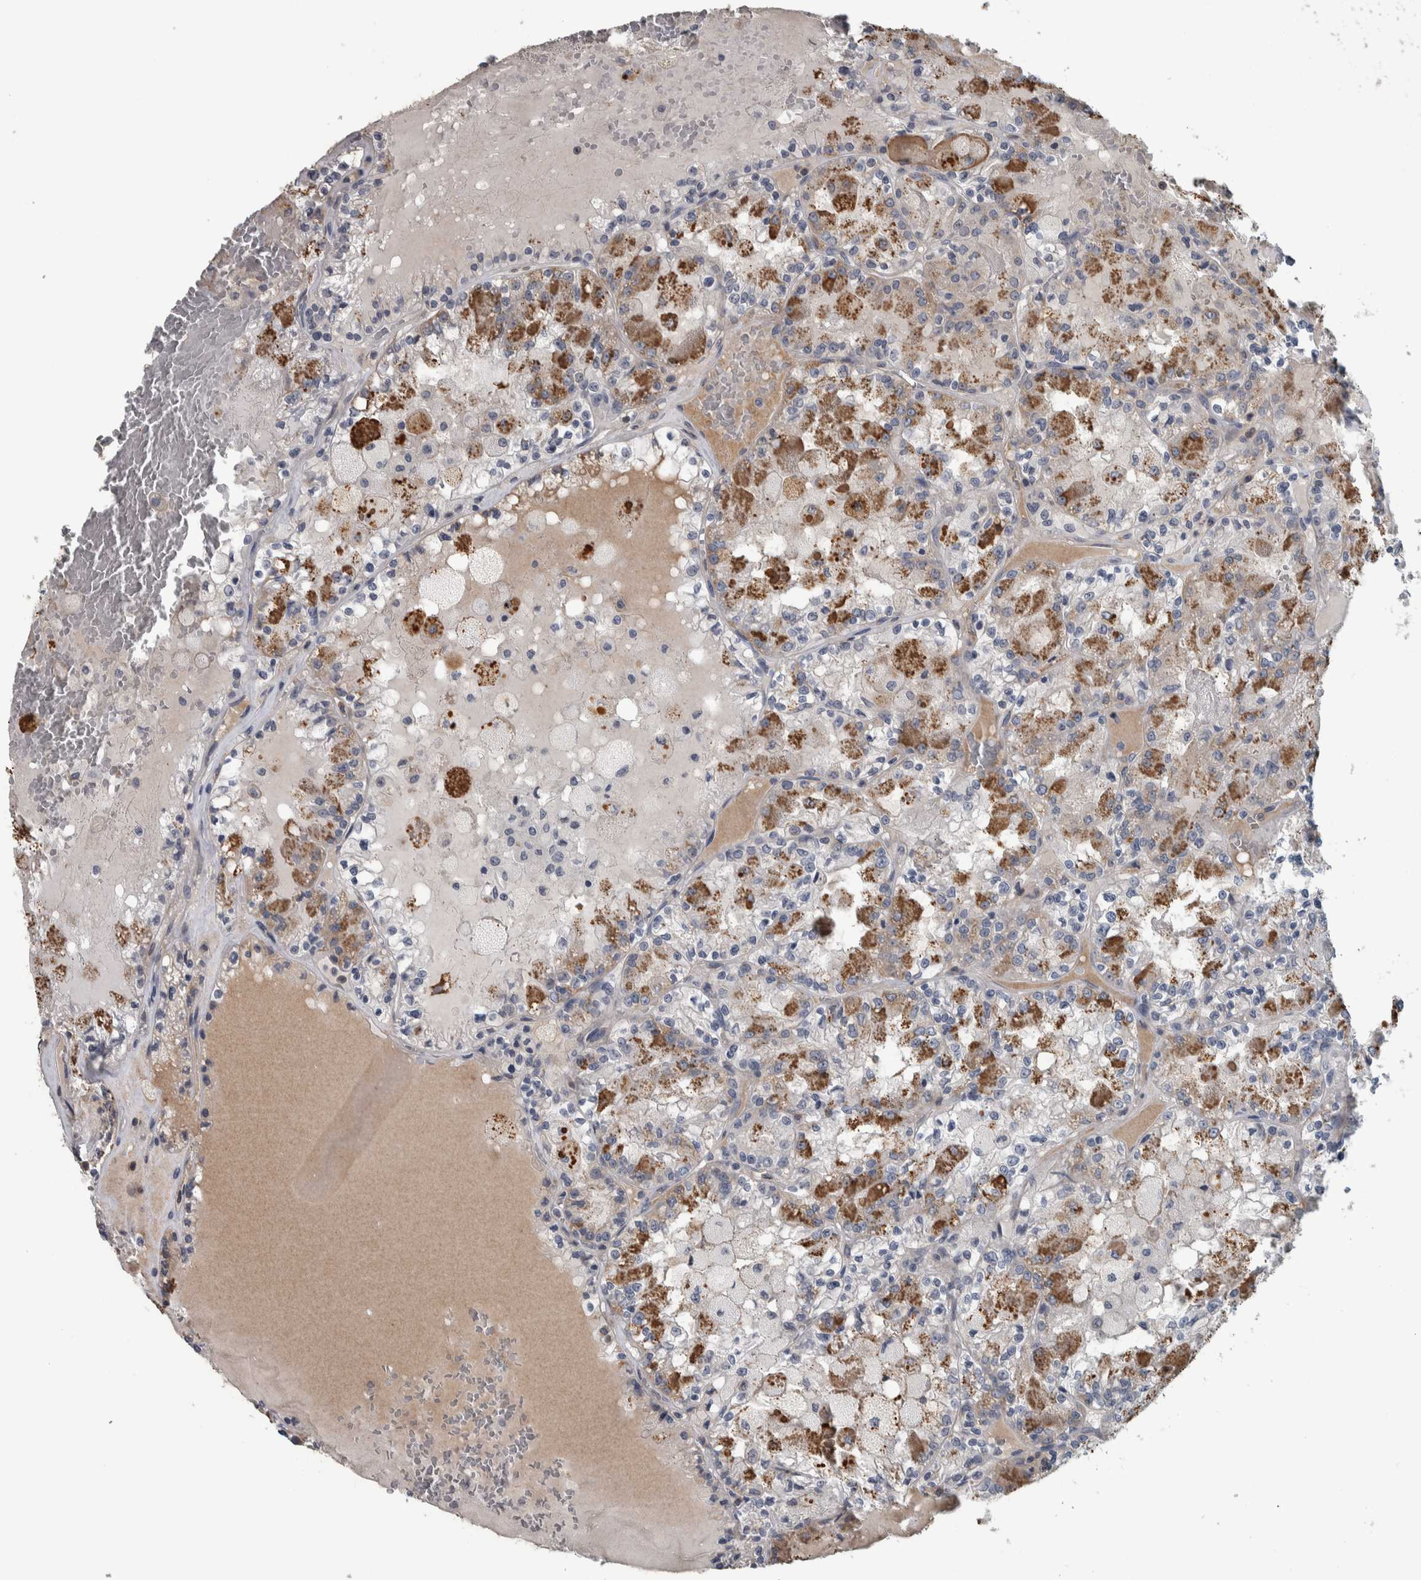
{"staining": {"intensity": "moderate", "quantity": "25%-75%", "location": "cytoplasmic/membranous"}, "tissue": "renal cancer", "cell_type": "Tumor cells", "image_type": "cancer", "snomed": [{"axis": "morphology", "description": "Adenocarcinoma, NOS"}, {"axis": "topography", "description": "Kidney"}], "caption": "Immunohistochemical staining of renal cancer demonstrates medium levels of moderate cytoplasmic/membranous expression in approximately 25%-75% of tumor cells.", "gene": "CAVIN4", "patient": {"sex": "female", "age": 56}}